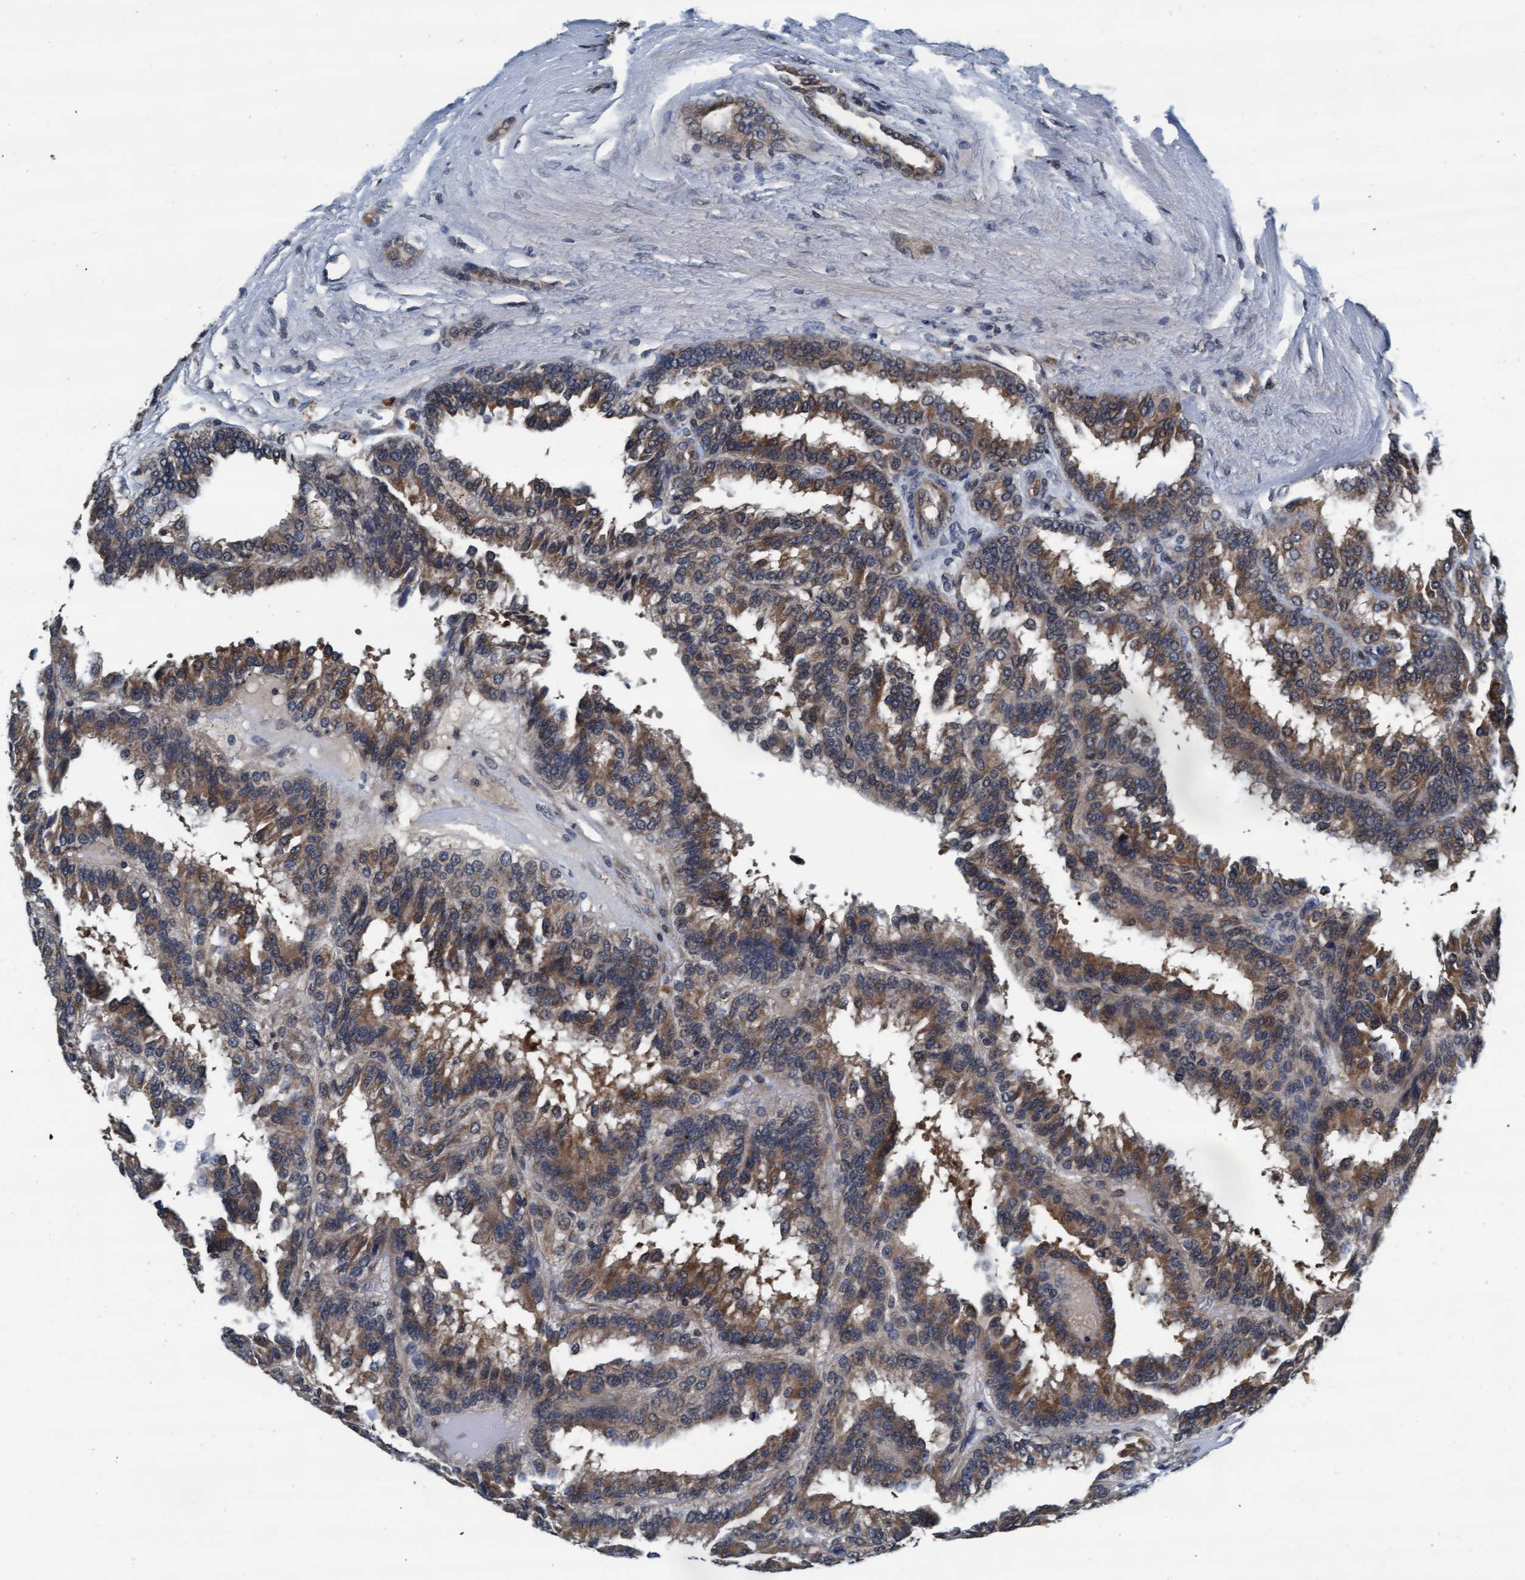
{"staining": {"intensity": "moderate", "quantity": ">75%", "location": "cytoplasmic/membranous,nuclear"}, "tissue": "renal cancer", "cell_type": "Tumor cells", "image_type": "cancer", "snomed": [{"axis": "morphology", "description": "Adenocarcinoma, NOS"}, {"axis": "topography", "description": "Kidney"}], "caption": "Renal adenocarcinoma was stained to show a protein in brown. There is medium levels of moderate cytoplasmic/membranous and nuclear expression in approximately >75% of tumor cells.", "gene": "WASF1", "patient": {"sex": "male", "age": 46}}